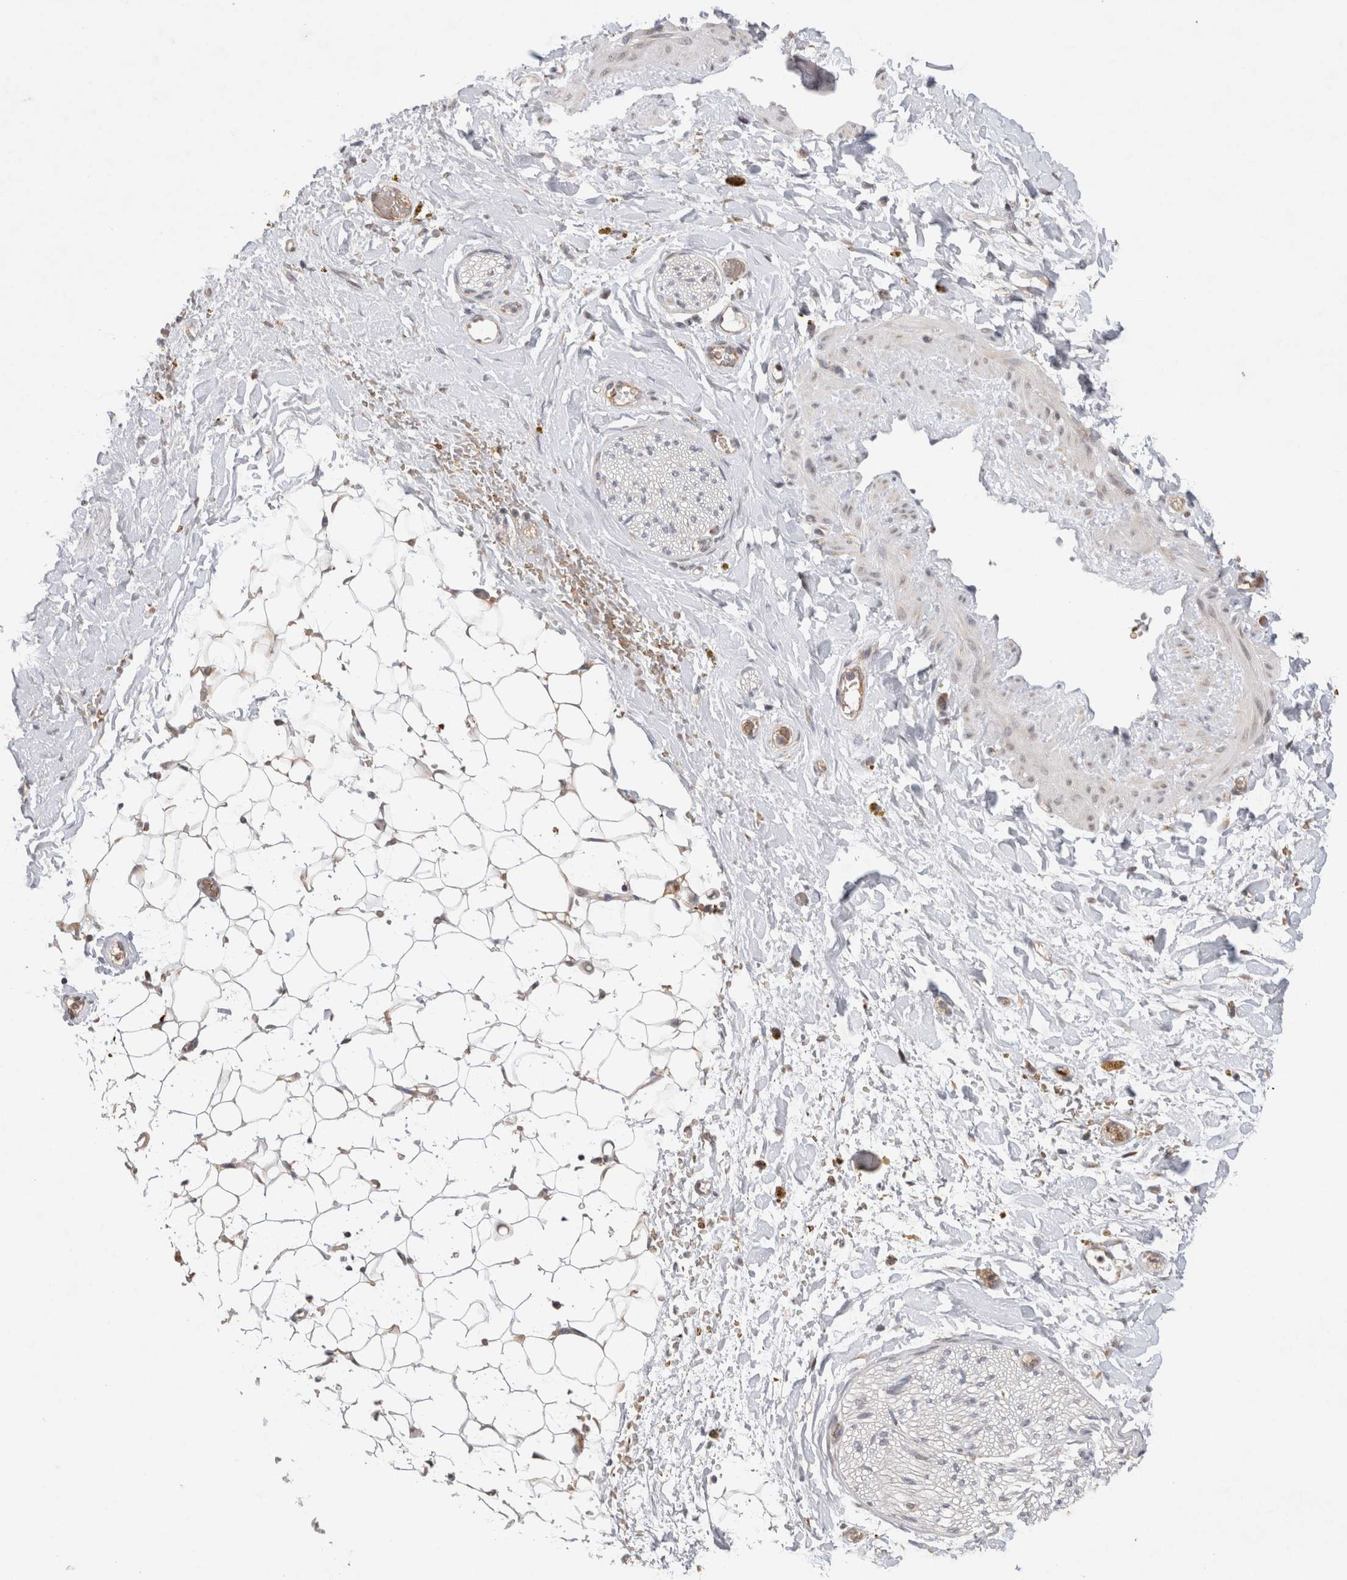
{"staining": {"intensity": "negative", "quantity": "none", "location": "none"}, "tissue": "adipose tissue", "cell_type": "Adipocytes", "image_type": "normal", "snomed": [{"axis": "morphology", "description": "Normal tissue, NOS"}, {"axis": "topography", "description": "Kidney"}, {"axis": "topography", "description": "Peripheral nerve tissue"}], "caption": "There is no significant positivity in adipocytes of adipose tissue. The staining is performed using DAB brown chromogen with nuclei counter-stained in using hematoxylin.", "gene": "EIF3E", "patient": {"sex": "male", "age": 7}}